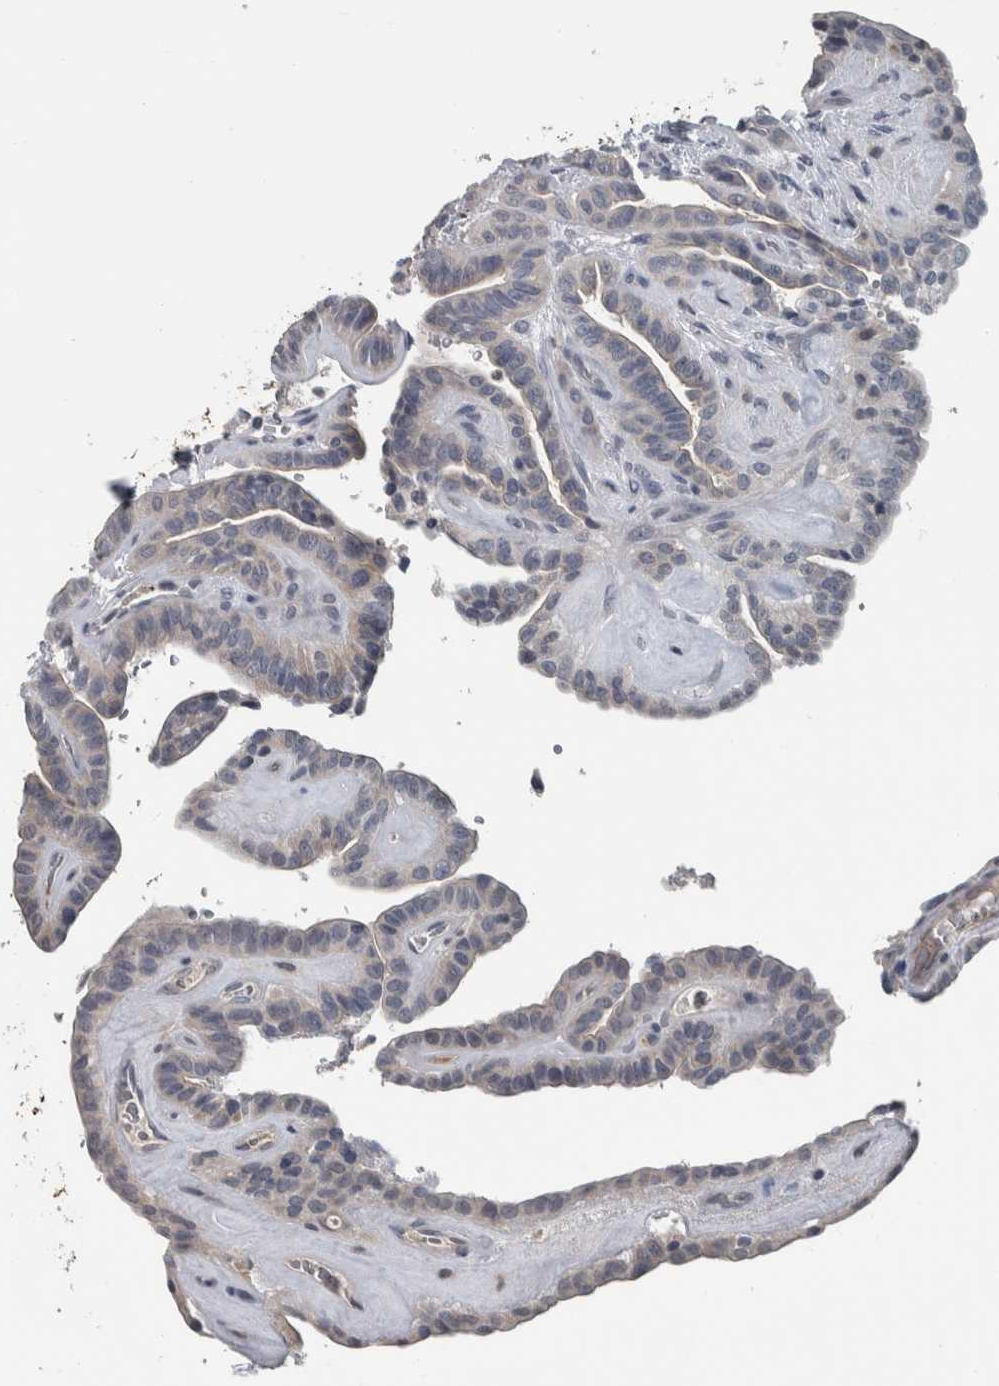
{"staining": {"intensity": "negative", "quantity": "none", "location": "none"}, "tissue": "thyroid cancer", "cell_type": "Tumor cells", "image_type": "cancer", "snomed": [{"axis": "morphology", "description": "Papillary adenocarcinoma, NOS"}, {"axis": "topography", "description": "Thyroid gland"}], "caption": "This histopathology image is of thyroid cancer (papillary adenocarcinoma) stained with immunohistochemistry to label a protein in brown with the nuclei are counter-stained blue. There is no staining in tumor cells. Brightfield microscopy of IHC stained with DAB (3,3'-diaminobenzidine) (brown) and hematoxylin (blue), captured at high magnification.", "gene": "CAVIN4", "patient": {"sex": "male", "age": 77}}